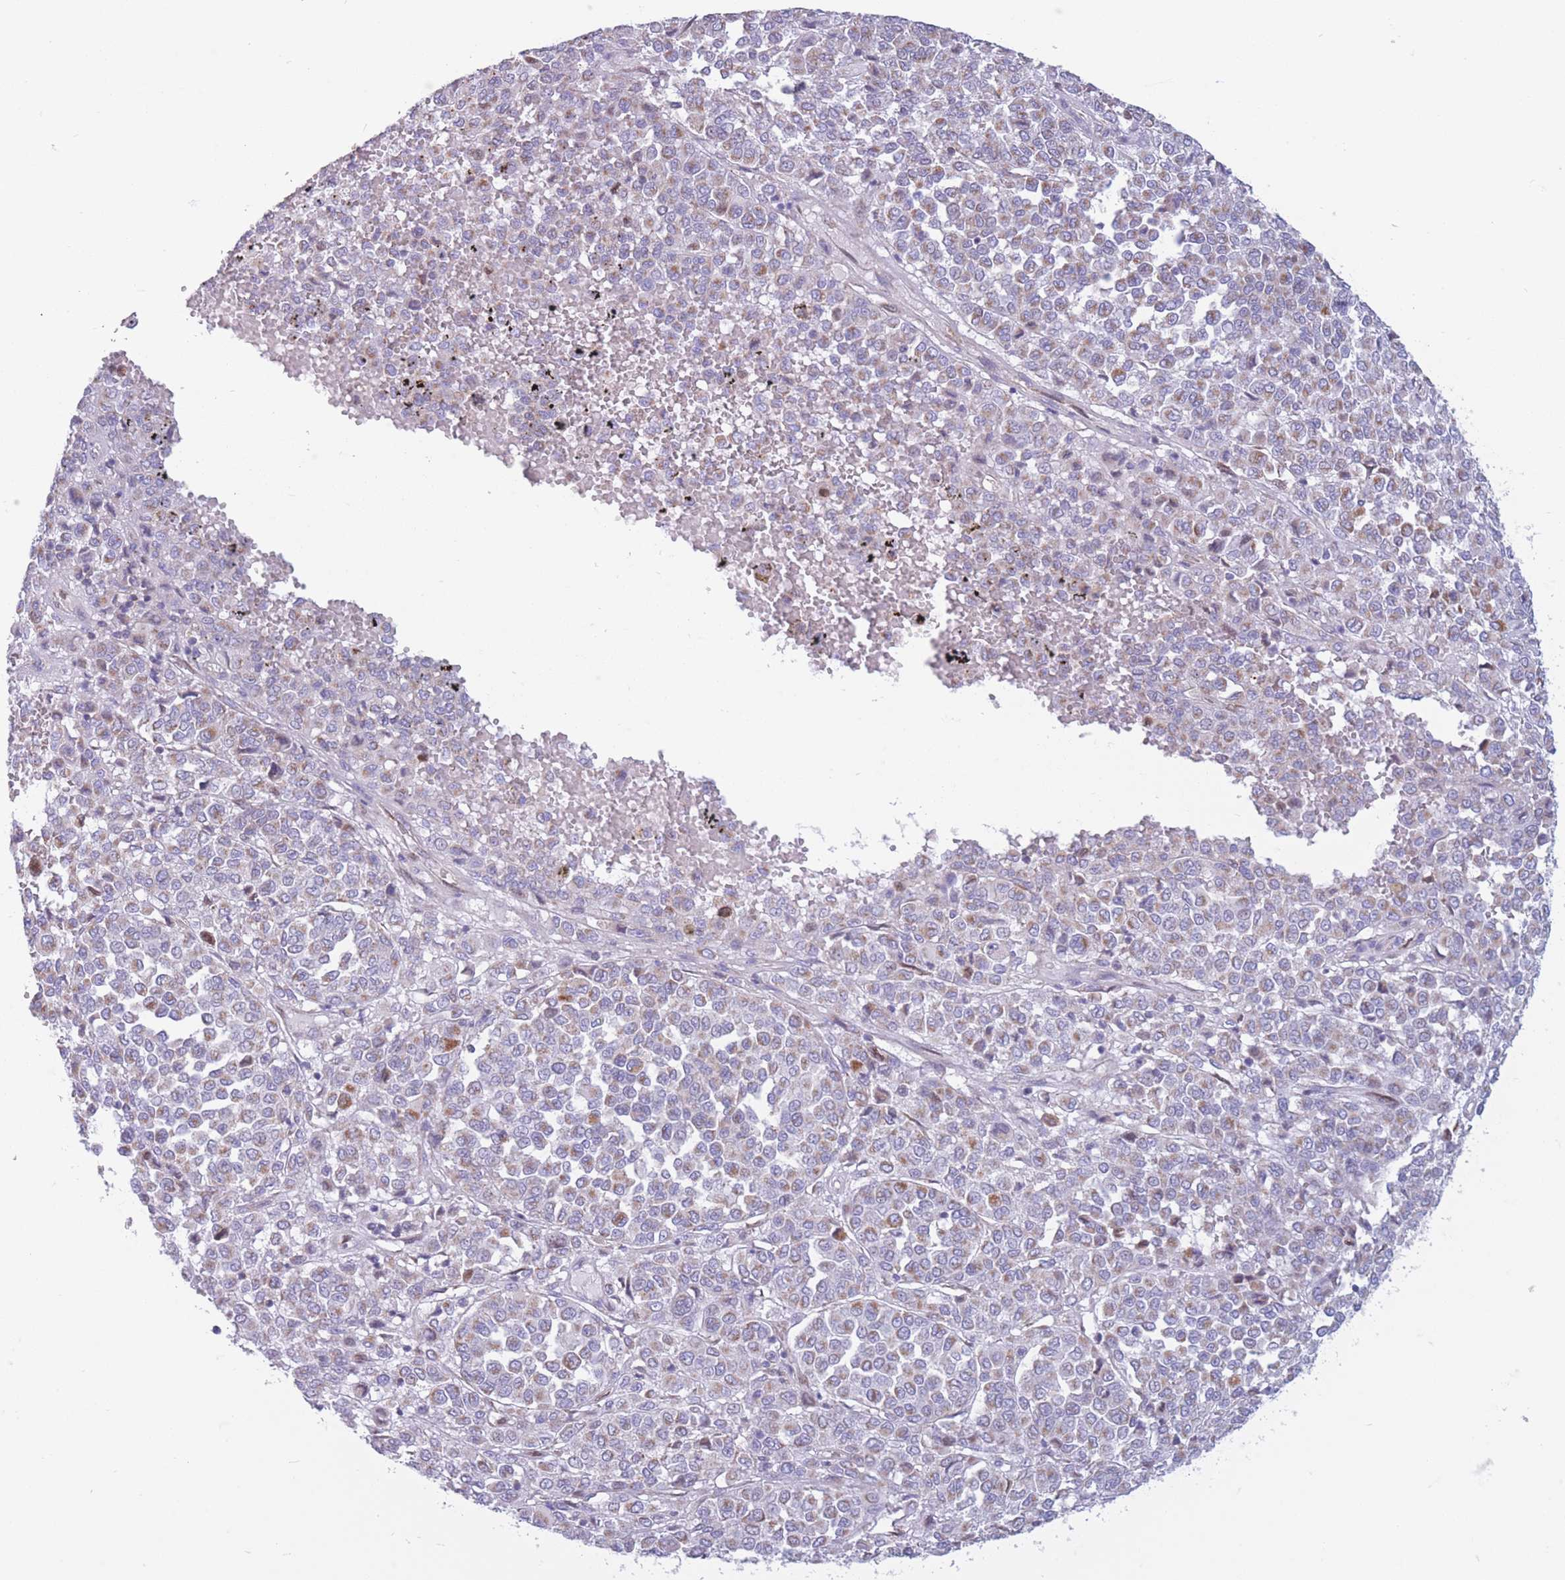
{"staining": {"intensity": "weak", "quantity": "25%-75%", "location": "cytoplasmic/membranous"}, "tissue": "melanoma", "cell_type": "Tumor cells", "image_type": "cancer", "snomed": [{"axis": "morphology", "description": "Malignant melanoma, Metastatic site"}, {"axis": "topography", "description": "Pancreas"}], "caption": "Weak cytoplasmic/membranous expression is appreciated in approximately 25%-75% of tumor cells in malignant melanoma (metastatic site).", "gene": "PDHA1", "patient": {"sex": "female", "age": 30}}